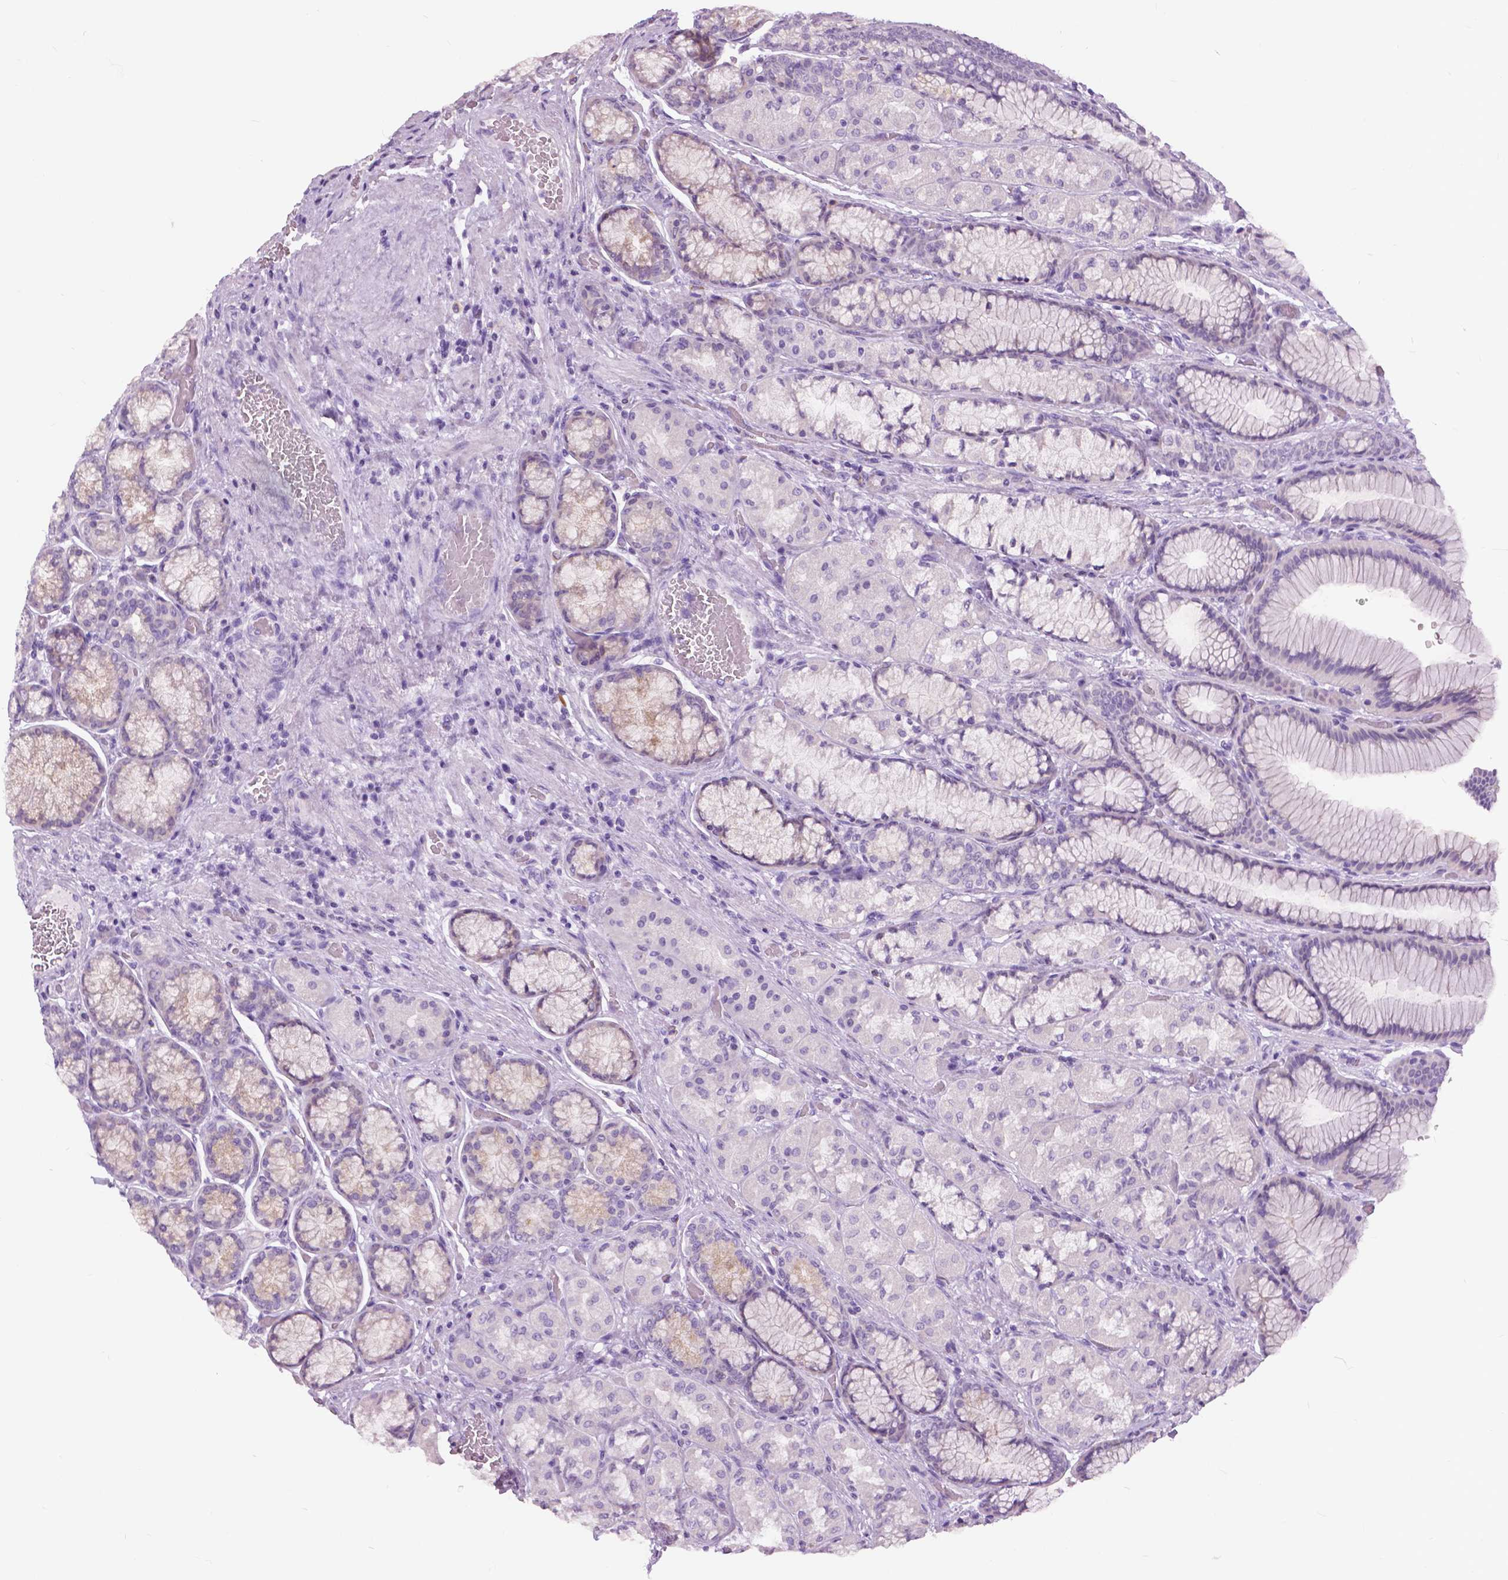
{"staining": {"intensity": "negative", "quantity": "none", "location": "none"}, "tissue": "stomach", "cell_type": "Glandular cells", "image_type": "normal", "snomed": [{"axis": "morphology", "description": "Normal tissue, NOS"}, {"axis": "morphology", "description": "Adenocarcinoma, NOS"}, {"axis": "morphology", "description": "Adenocarcinoma, High grade"}, {"axis": "topography", "description": "Stomach, upper"}, {"axis": "topography", "description": "Stomach"}], "caption": "Immunohistochemistry photomicrograph of unremarkable stomach stained for a protein (brown), which demonstrates no expression in glandular cells.", "gene": "TP53TG5", "patient": {"sex": "female", "age": 65}}